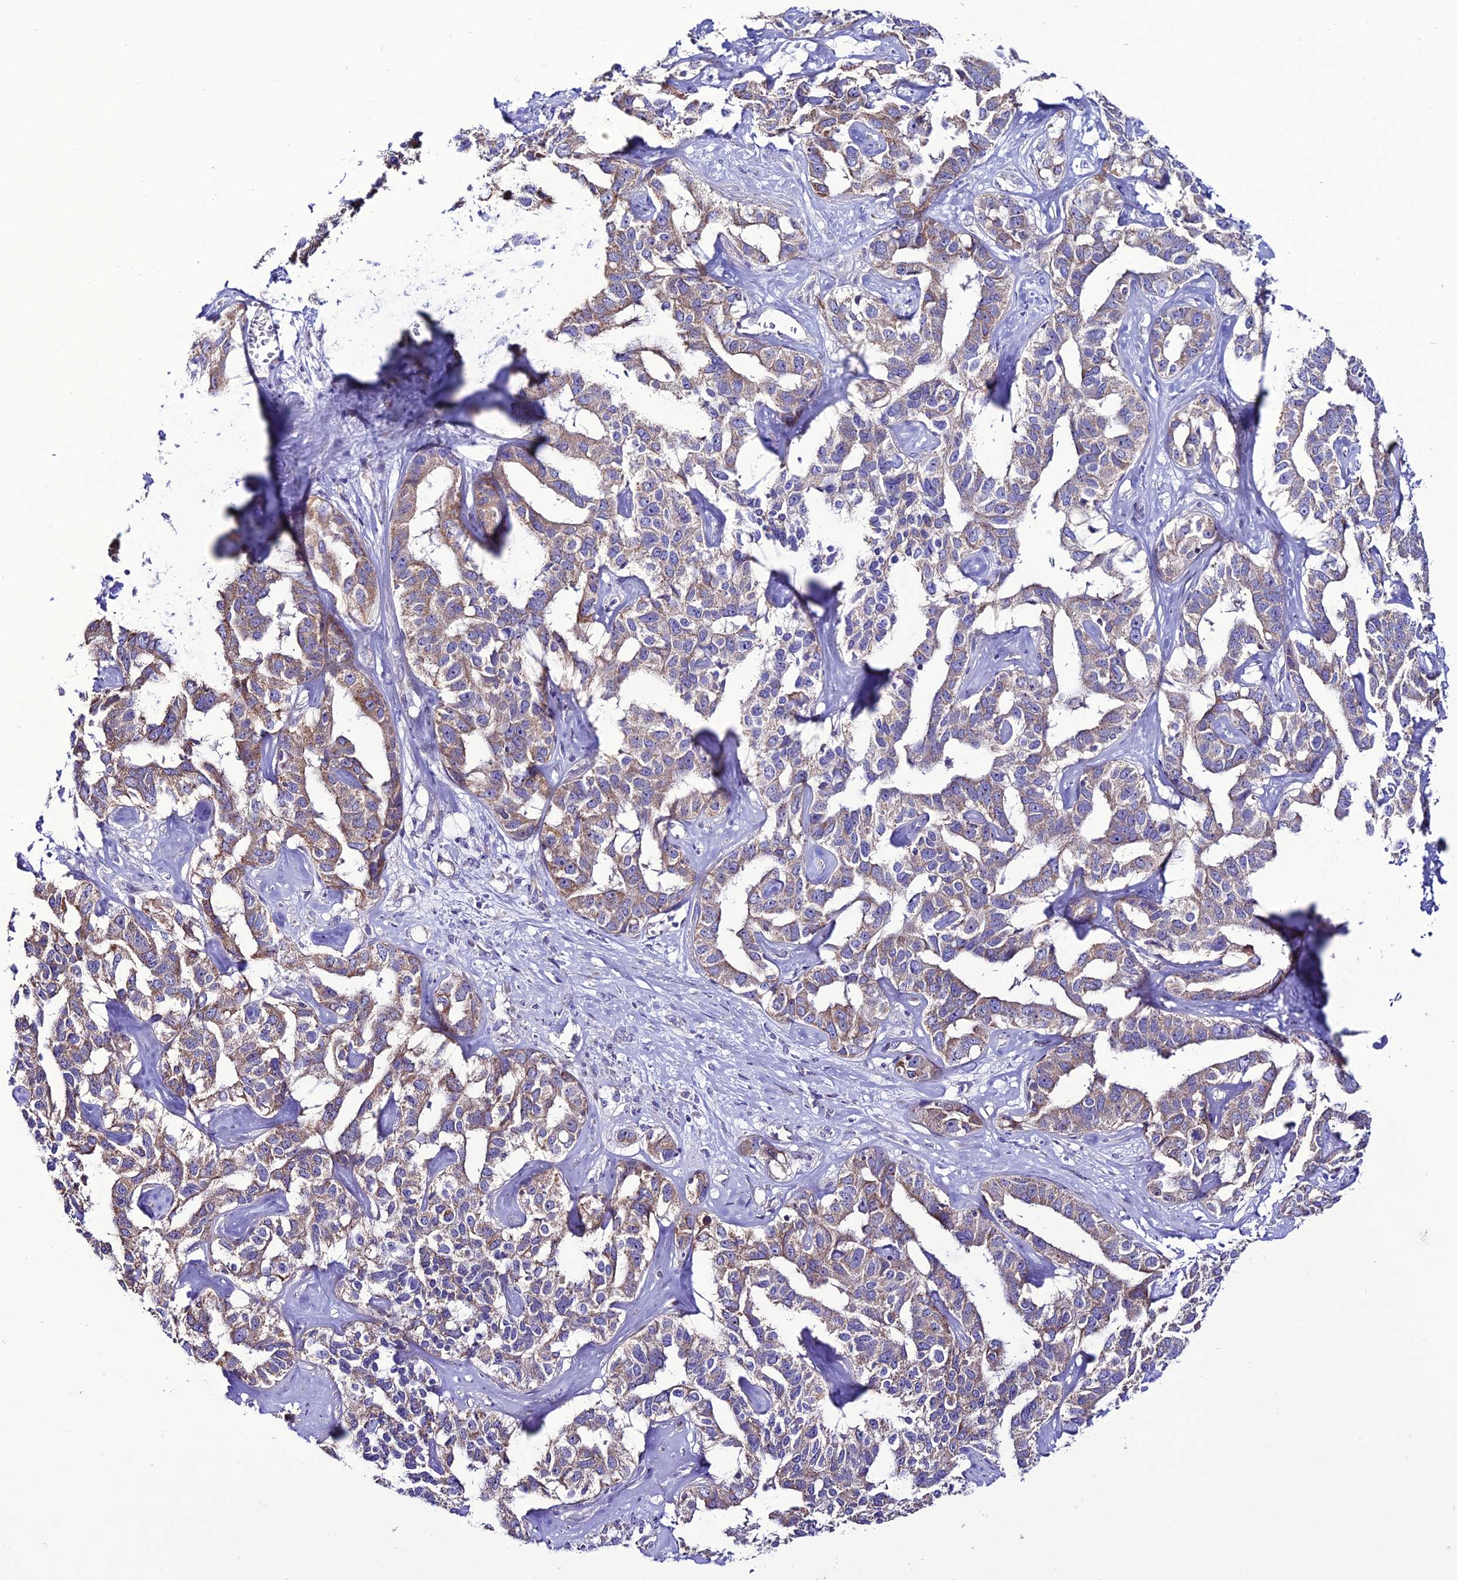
{"staining": {"intensity": "weak", "quantity": ">75%", "location": "cytoplasmic/membranous"}, "tissue": "liver cancer", "cell_type": "Tumor cells", "image_type": "cancer", "snomed": [{"axis": "morphology", "description": "Cholangiocarcinoma"}, {"axis": "topography", "description": "Liver"}], "caption": "About >75% of tumor cells in liver cancer exhibit weak cytoplasmic/membranous protein expression as visualized by brown immunohistochemical staining.", "gene": "HOGA1", "patient": {"sex": "male", "age": 59}}